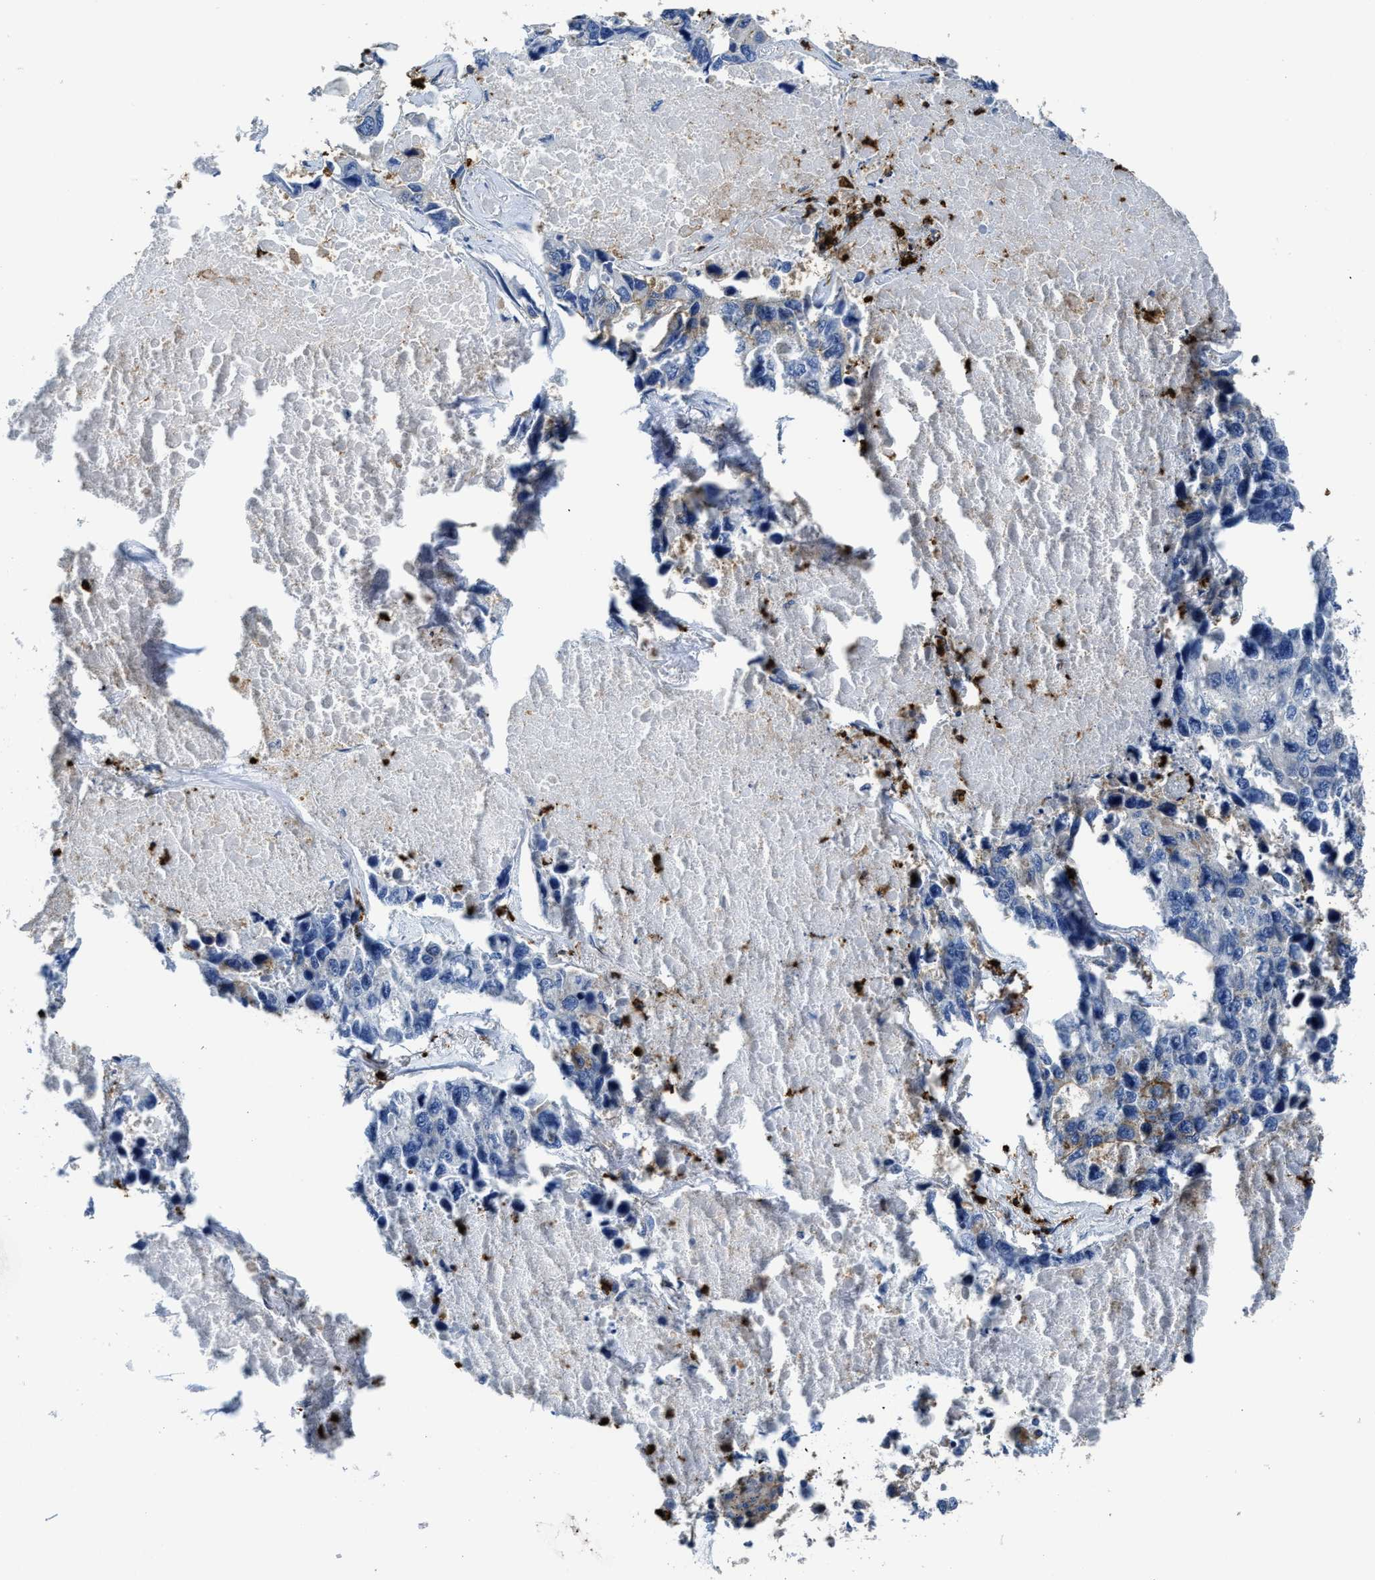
{"staining": {"intensity": "weak", "quantity": "<25%", "location": "cytoplasmic/membranous"}, "tissue": "lung cancer", "cell_type": "Tumor cells", "image_type": "cancer", "snomed": [{"axis": "morphology", "description": "Adenocarcinoma, NOS"}, {"axis": "topography", "description": "Lung"}], "caption": "Tumor cells show no significant protein positivity in adenocarcinoma (lung).", "gene": "TRAF6", "patient": {"sex": "male", "age": 64}}